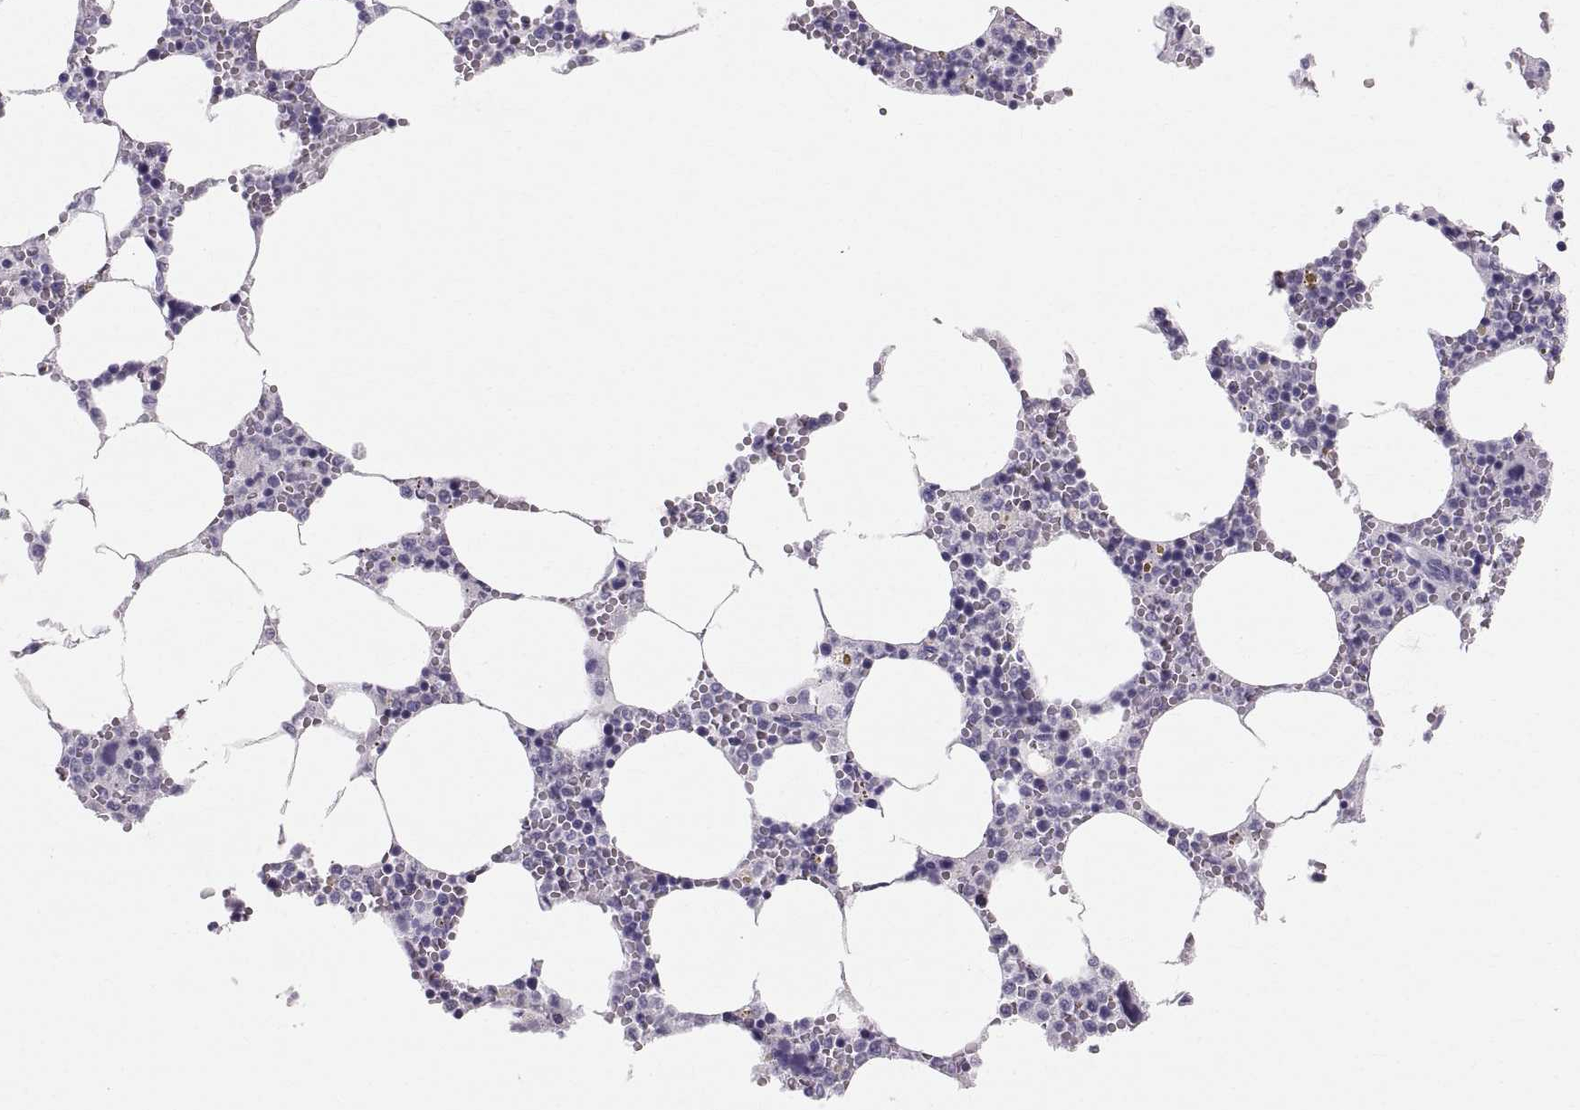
{"staining": {"intensity": "negative", "quantity": "none", "location": "none"}, "tissue": "bone marrow", "cell_type": "Hematopoietic cells", "image_type": "normal", "snomed": [{"axis": "morphology", "description": "Normal tissue, NOS"}, {"axis": "topography", "description": "Bone marrow"}], "caption": "Immunohistochemical staining of benign human bone marrow demonstrates no significant positivity in hematopoietic cells. (DAB (3,3'-diaminobenzidine) immunohistochemistry (IHC), high magnification).", "gene": "SLC22A6", "patient": {"sex": "female", "age": 64}}